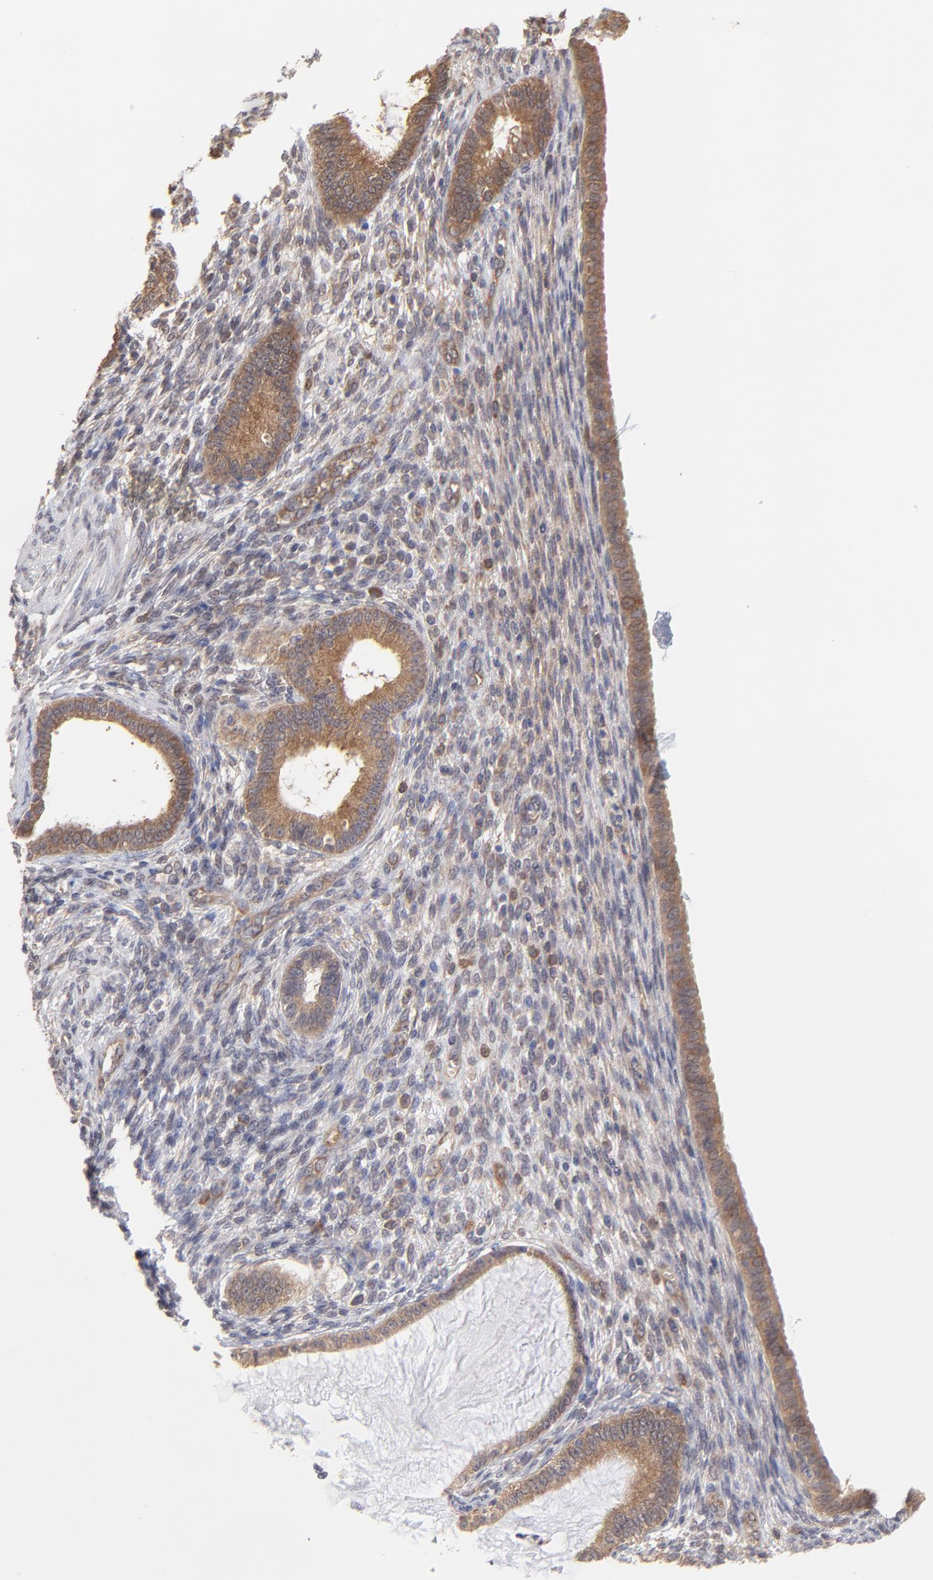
{"staining": {"intensity": "strong", "quantity": "<25%", "location": "cytoplasmic/membranous"}, "tissue": "endometrium", "cell_type": "Cells in endometrial stroma", "image_type": "normal", "snomed": [{"axis": "morphology", "description": "Normal tissue, NOS"}, {"axis": "topography", "description": "Endometrium"}], "caption": "Endometrium stained with a brown dye displays strong cytoplasmic/membranous positive positivity in approximately <25% of cells in endometrial stroma.", "gene": "GART", "patient": {"sex": "female", "age": 72}}